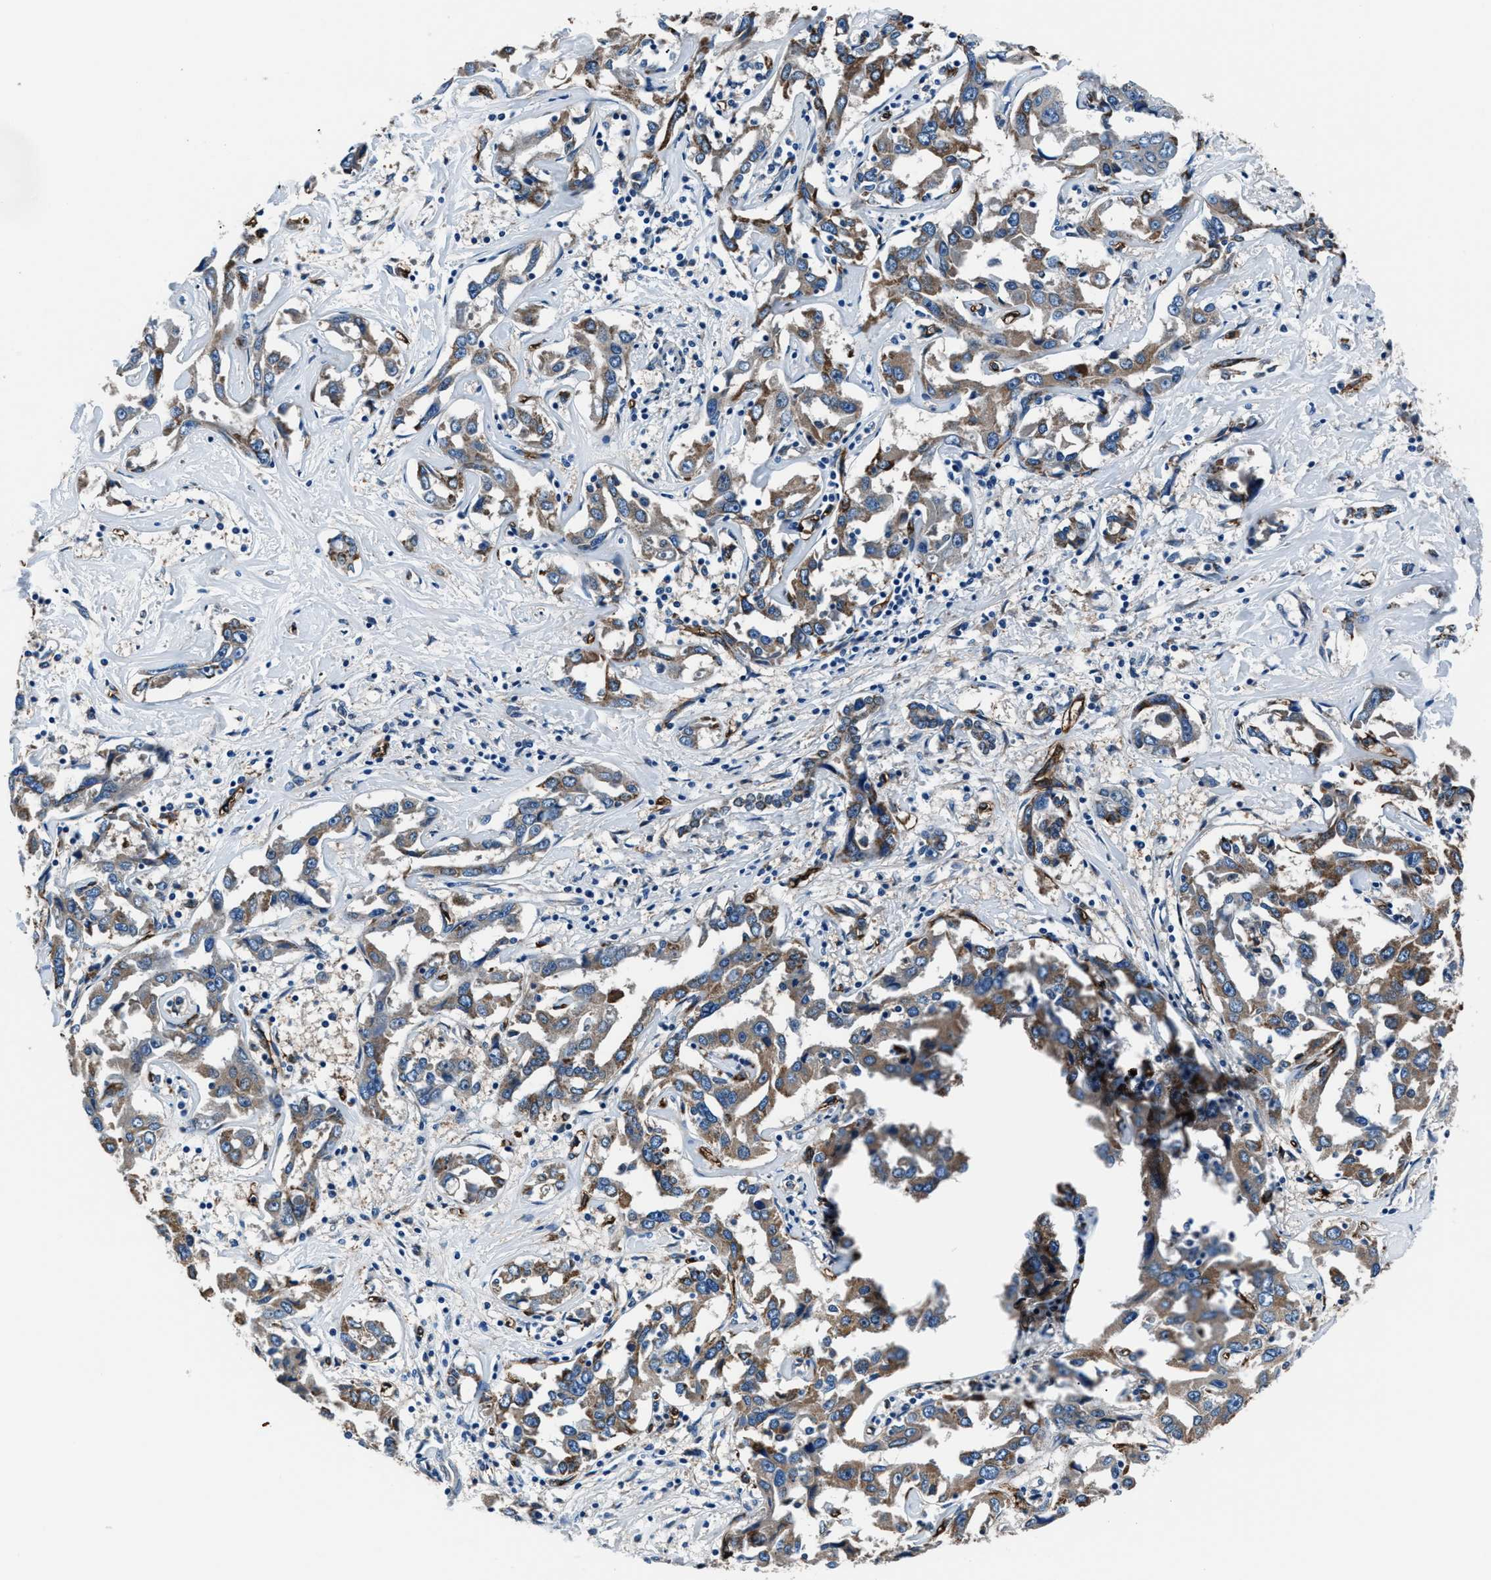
{"staining": {"intensity": "moderate", "quantity": ">75%", "location": "cytoplasmic/membranous"}, "tissue": "liver cancer", "cell_type": "Tumor cells", "image_type": "cancer", "snomed": [{"axis": "morphology", "description": "Cholangiocarcinoma"}, {"axis": "topography", "description": "Liver"}], "caption": "Protein expression by immunohistochemistry (IHC) displays moderate cytoplasmic/membranous expression in approximately >75% of tumor cells in liver cancer. Ihc stains the protein in brown and the nuclei are stained blue.", "gene": "PRTFDC1", "patient": {"sex": "male", "age": 59}}